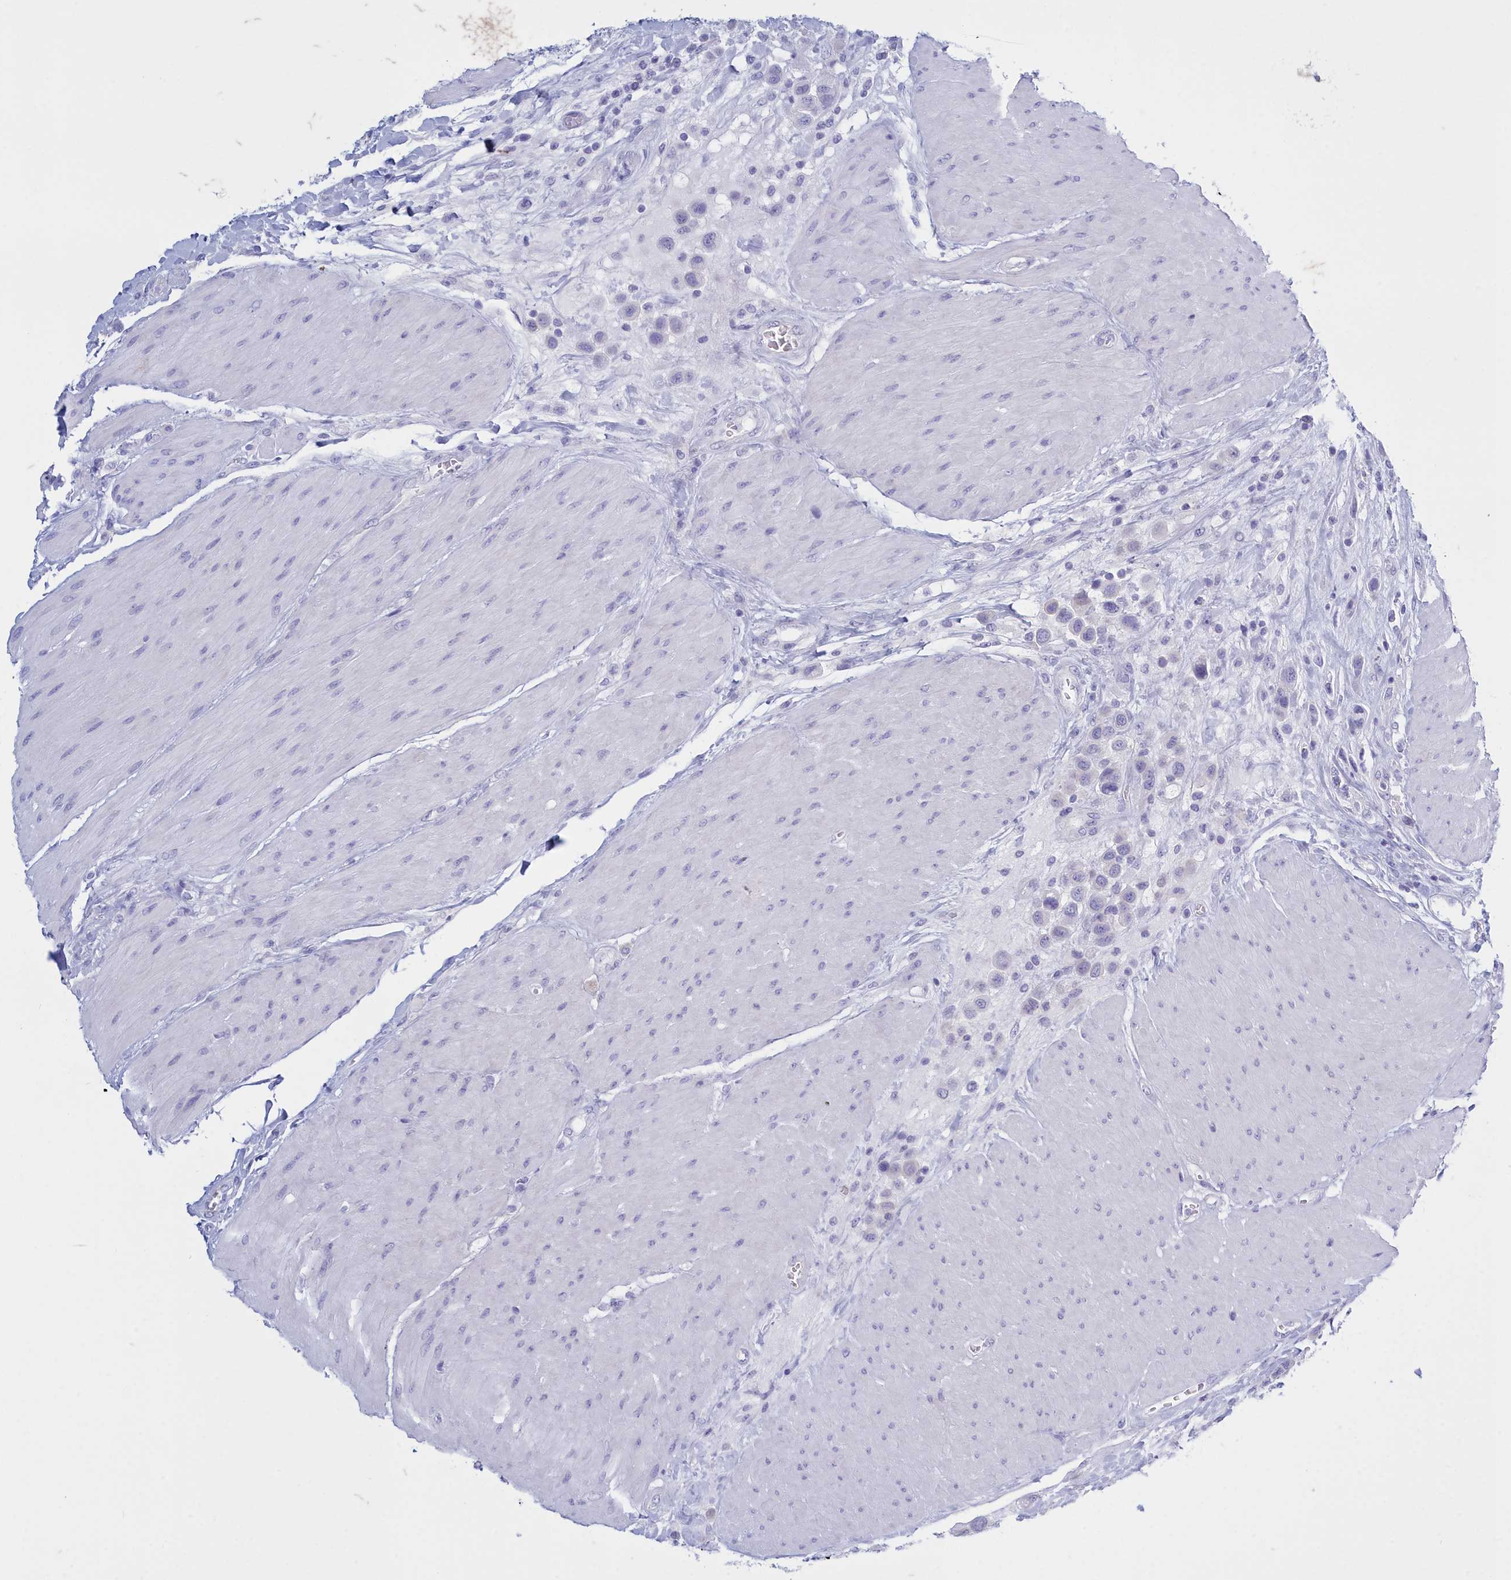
{"staining": {"intensity": "negative", "quantity": "none", "location": "none"}, "tissue": "urothelial cancer", "cell_type": "Tumor cells", "image_type": "cancer", "snomed": [{"axis": "morphology", "description": "Urothelial carcinoma, High grade"}, {"axis": "topography", "description": "Urinary bladder"}], "caption": "Photomicrograph shows no significant protein positivity in tumor cells of high-grade urothelial carcinoma.", "gene": "TMEM97", "patient": {"sex": "male", "age": 50}}